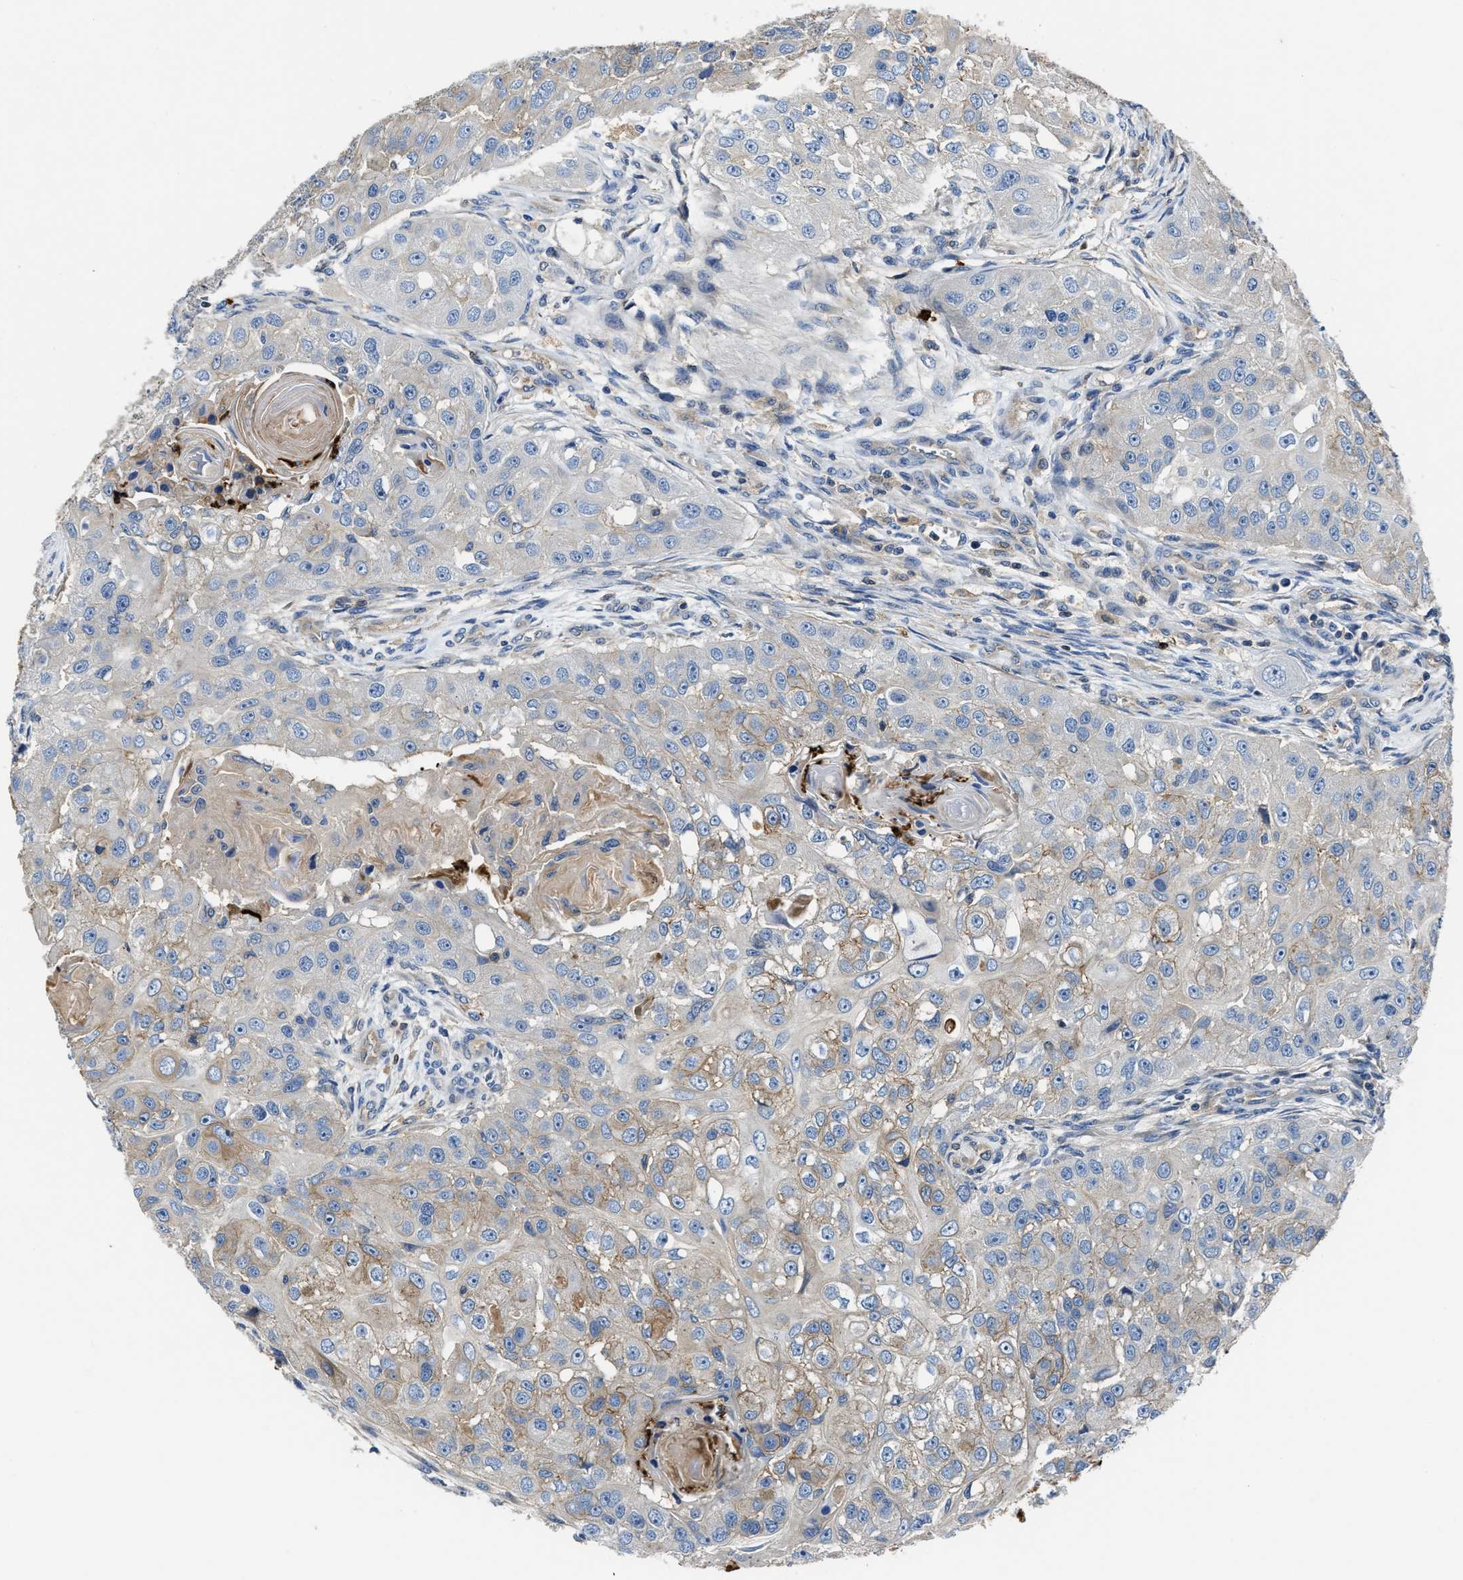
{"staining": {"intensity": "weak", "quantity": "25%-75%", "location": "cytoplasmic/membranous"}, "tissue": "head and neck cancer", "cell_type": "Tumor cells", "image_type": "cancer", "snomed": [{"axis": "morphology", "description": "Normal tissue, NOS"}, {"axis": "morphology", "description": "Squamous cell carcinoma, NOS"}, {"axis": "topography", "description": "Skeletal muscle"}, {"axis": "topography", "description": "Head-Neck"}], "caption": "An immunohistochemistry (IHC) photomicrograph of tumor tissue is shown. Protein staining in brown labels weak cytoplasmic/membranous positivity in squamous cell carcinoma (head and neck) within tumor cells.", "gene": "TRAF6", "patient": {"sex": "male", "age": 51}}